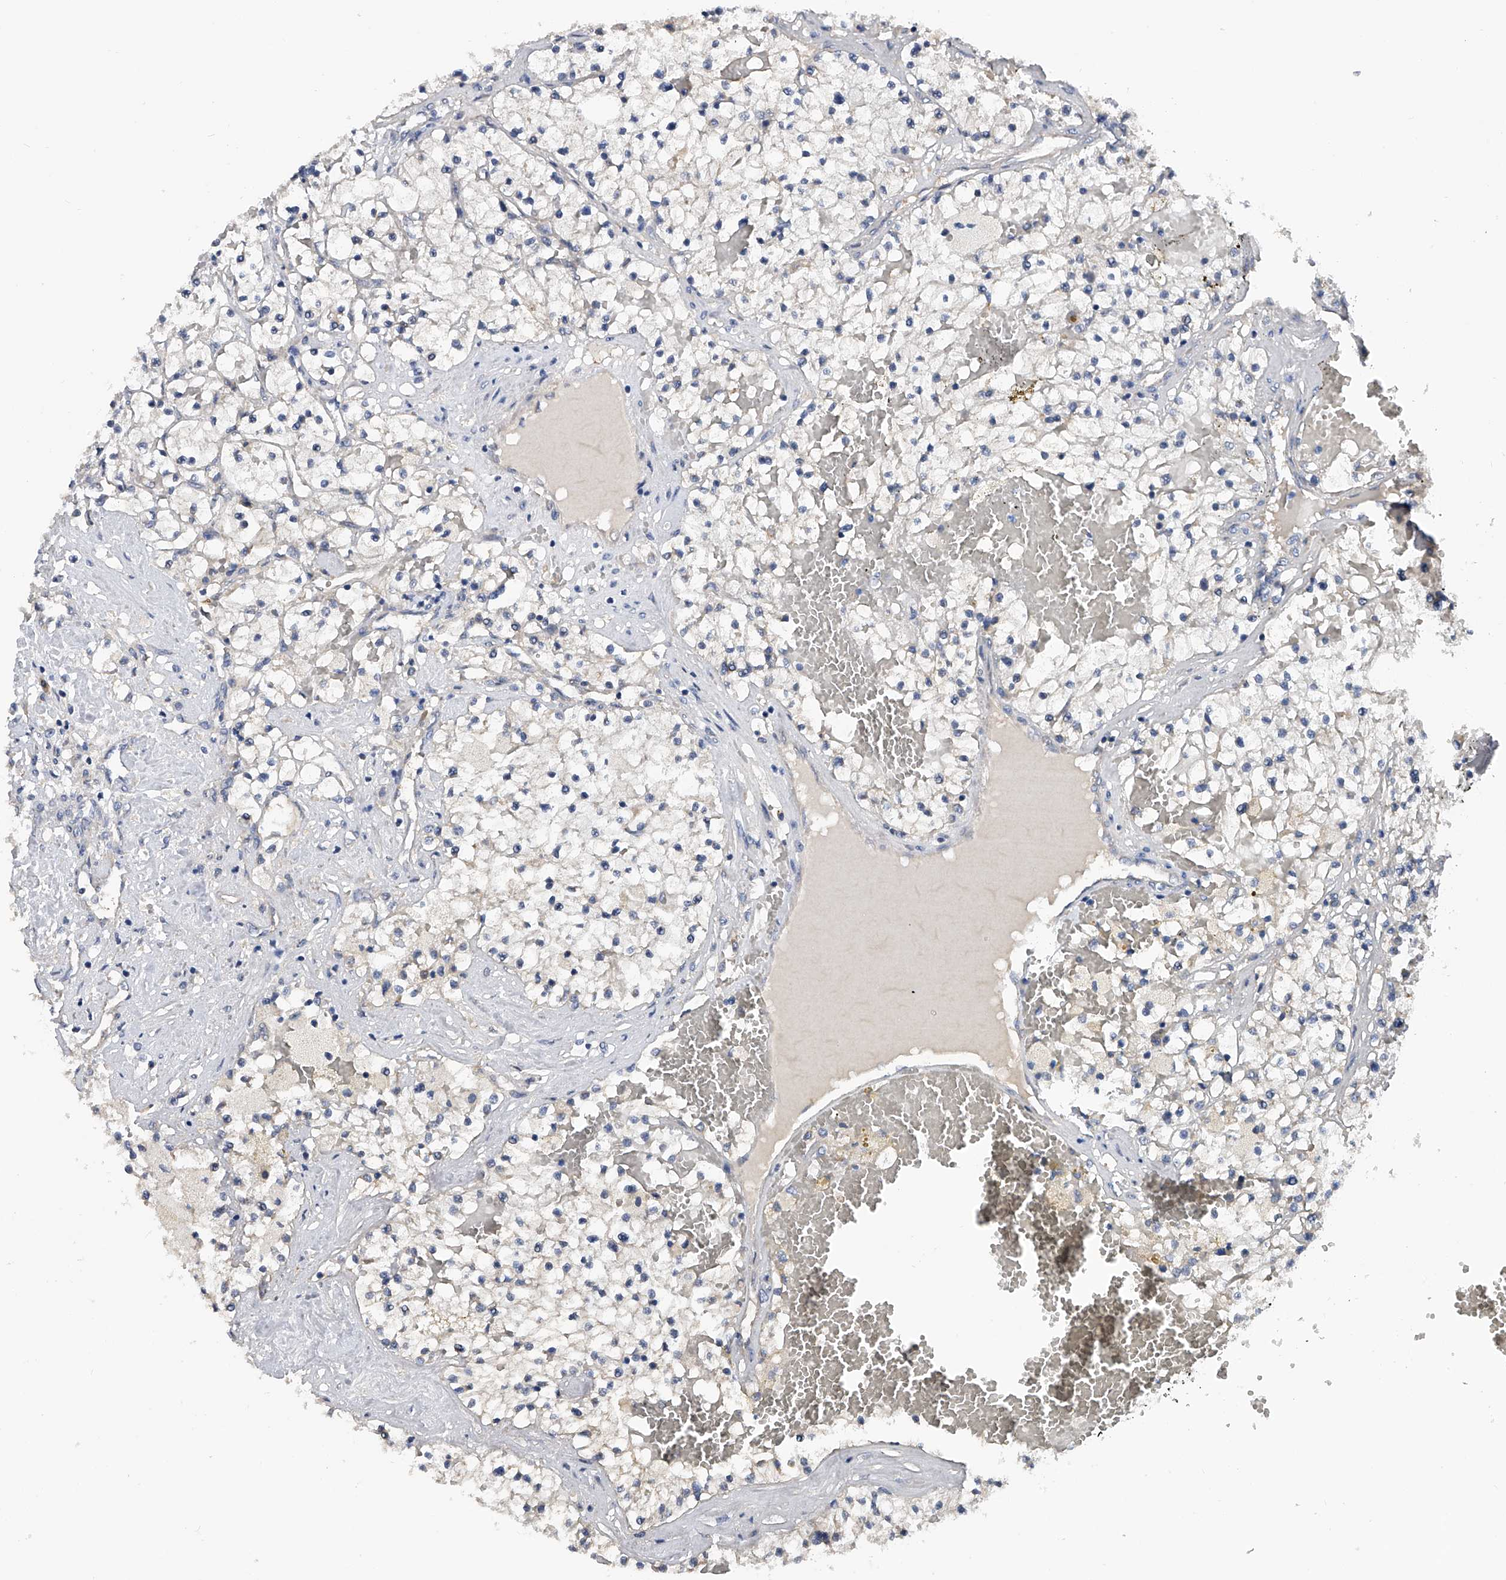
{"staining": {"intensity": "negative", "quantity": "none", "location": "none"}, "tissue": "renal cancer", "cell_type": "Tumor cells", "image_type": "cancer", "snomed": [{"axis": "morphology", "description": "Normal tissue, NOS"}, {"axis": "morphology", "description": "Adenocarcinoma, NOS"}, {"axis": "topography", "description": "Kidney"}], "caption": "Immunohistochemistry image of human renal cancer (adenocarcinoma) stained for a protein (brown), which shows no expression in tumor cells. Nuclei are stained in blue.", "gene": "PGM3", "patient": {"sex": "male", "age": 68}}